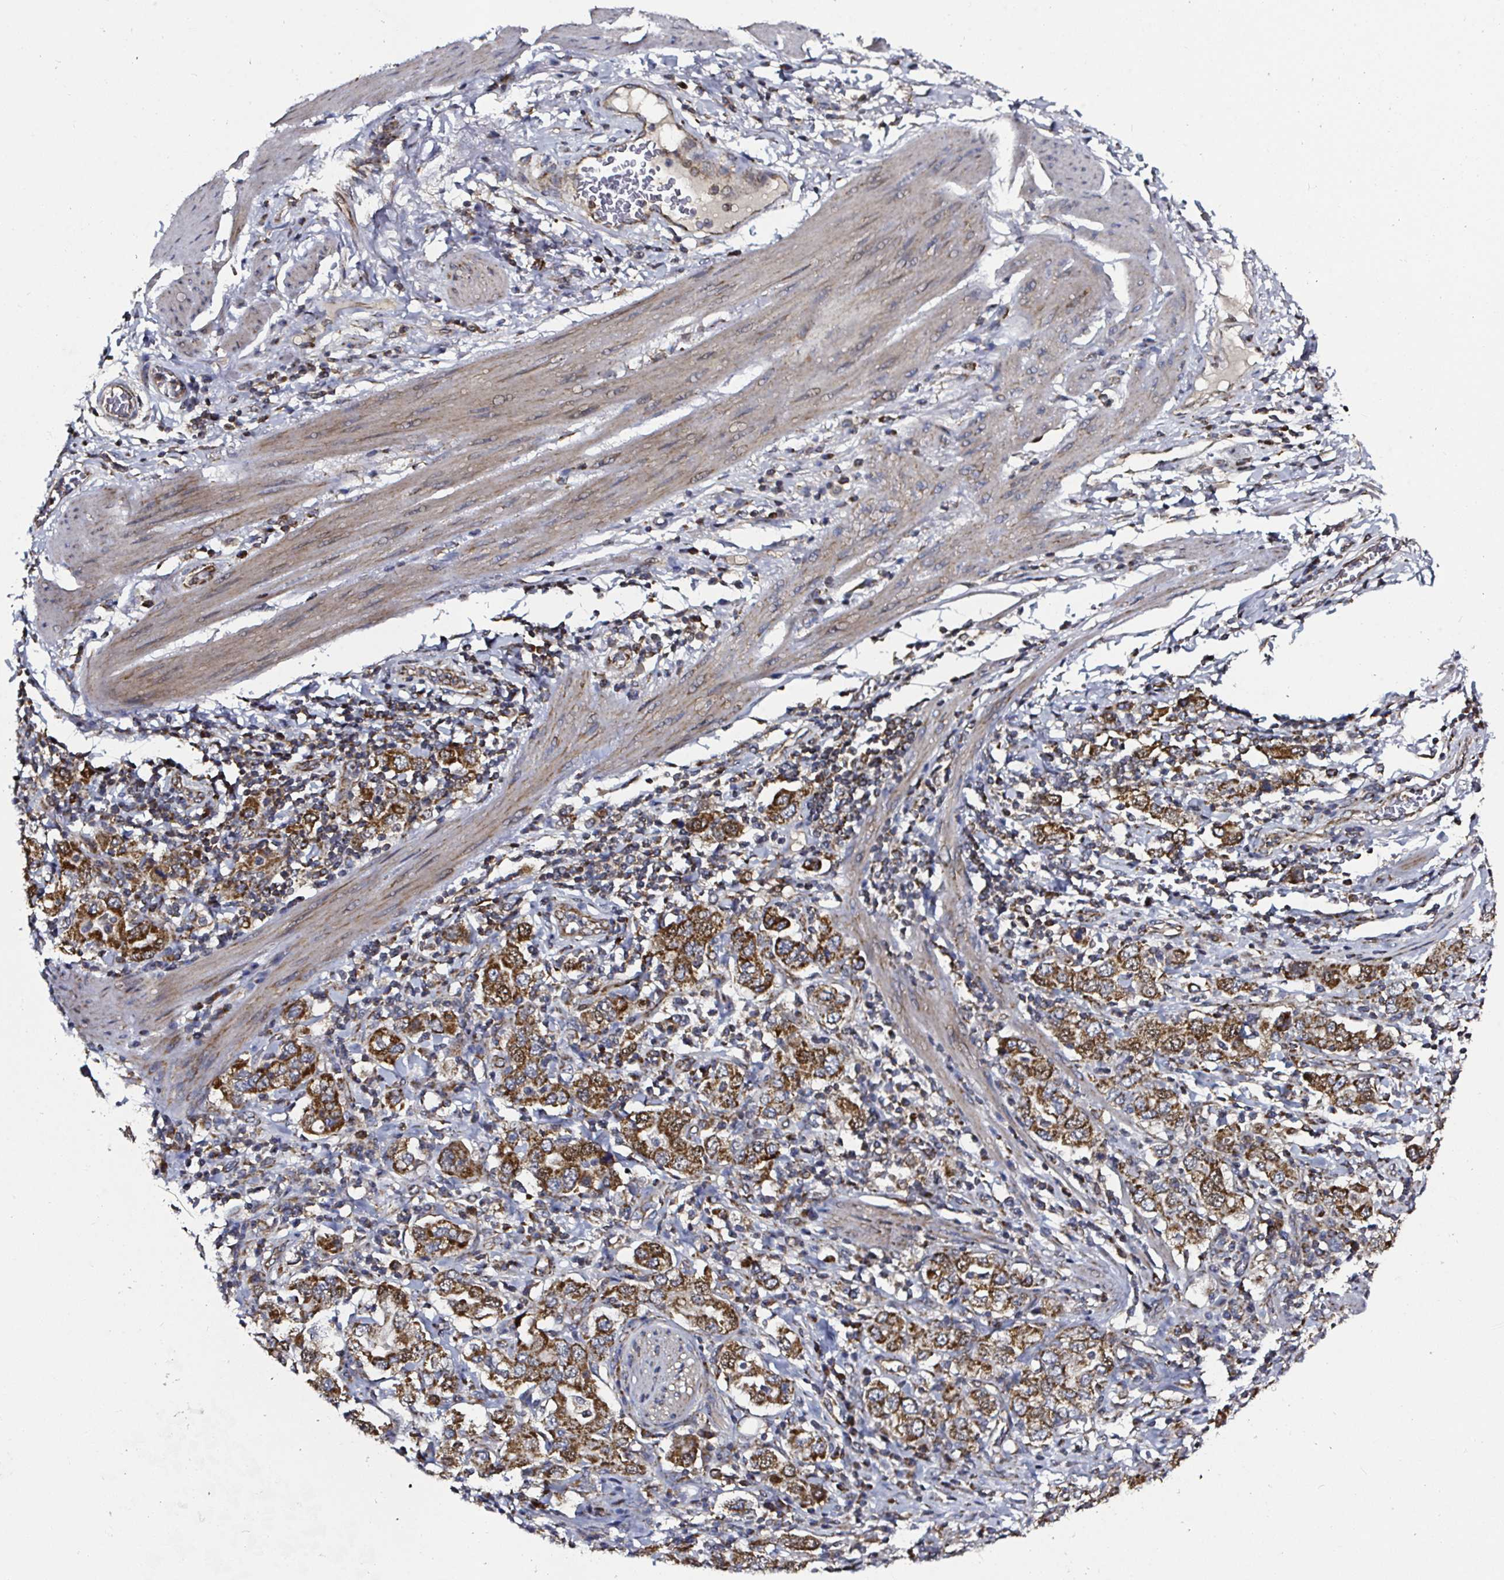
{"staining": {"intensity": "strong", "quantity": ">75%", "location": "cytoplasmic/membranous"}, "tissue": "stomach cancer", "cell_type": "Tumor cells", "image_type": "cancer", "snomed": [{"axis": "morphology", "description": "Adenocarcinoma, NOS"}, {"axis": "topography", "description": "Stomach, upper"}, {"axis": "topography", "description": "Stomach"}], "caption": "Adenocarcinoma (stomach) was stained to show a protein in brown. There is high levels of strong cytoplasmic/membranous positivity in approximately >75% of tumor cells.", "gene": "ATAD3B", "patient": {"sex": "male", "age": 62}}